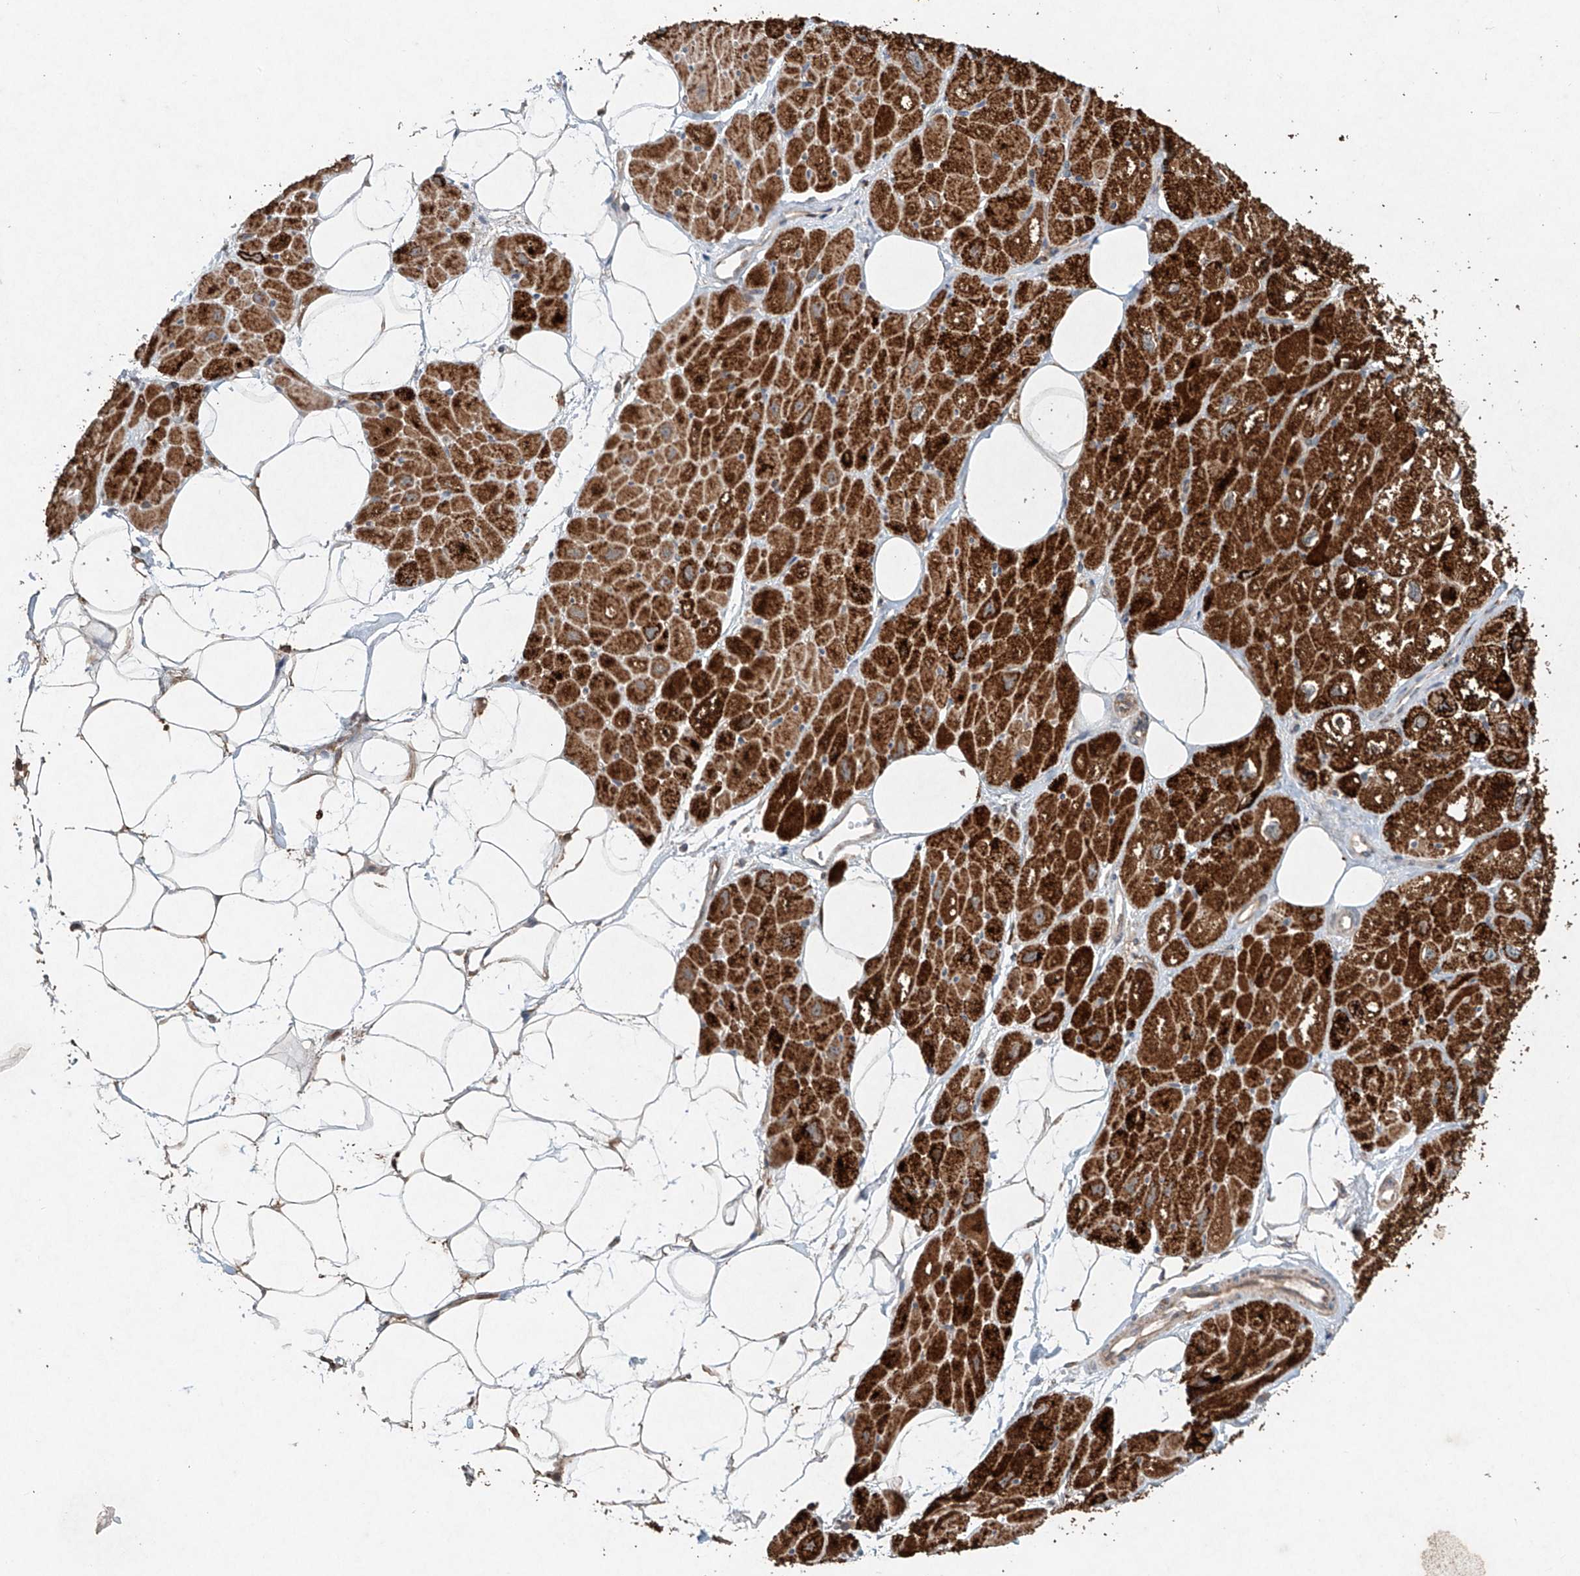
{"staining": {"intensity": "strong", "quantity": ">75%", "location": "cytoplasmic/membranous"}, "tissue": "heart muscle", "cell_type": "Cardiomyocytes", "image_type": "normal", "snomed": [{"axis": "morphology", "description": "Normal tissue, NOS"}, {"axis": "topography", "description": "Heart"}], "caption": "Immunohistochemical staining of unremarkable human heart muscle reveals high levels of strong cytoplasmic/membranous staining in approximately >75% of cardiomyocytes.", "gene": "DCAF11", "patient": {"sex": "male", "age": 50}}